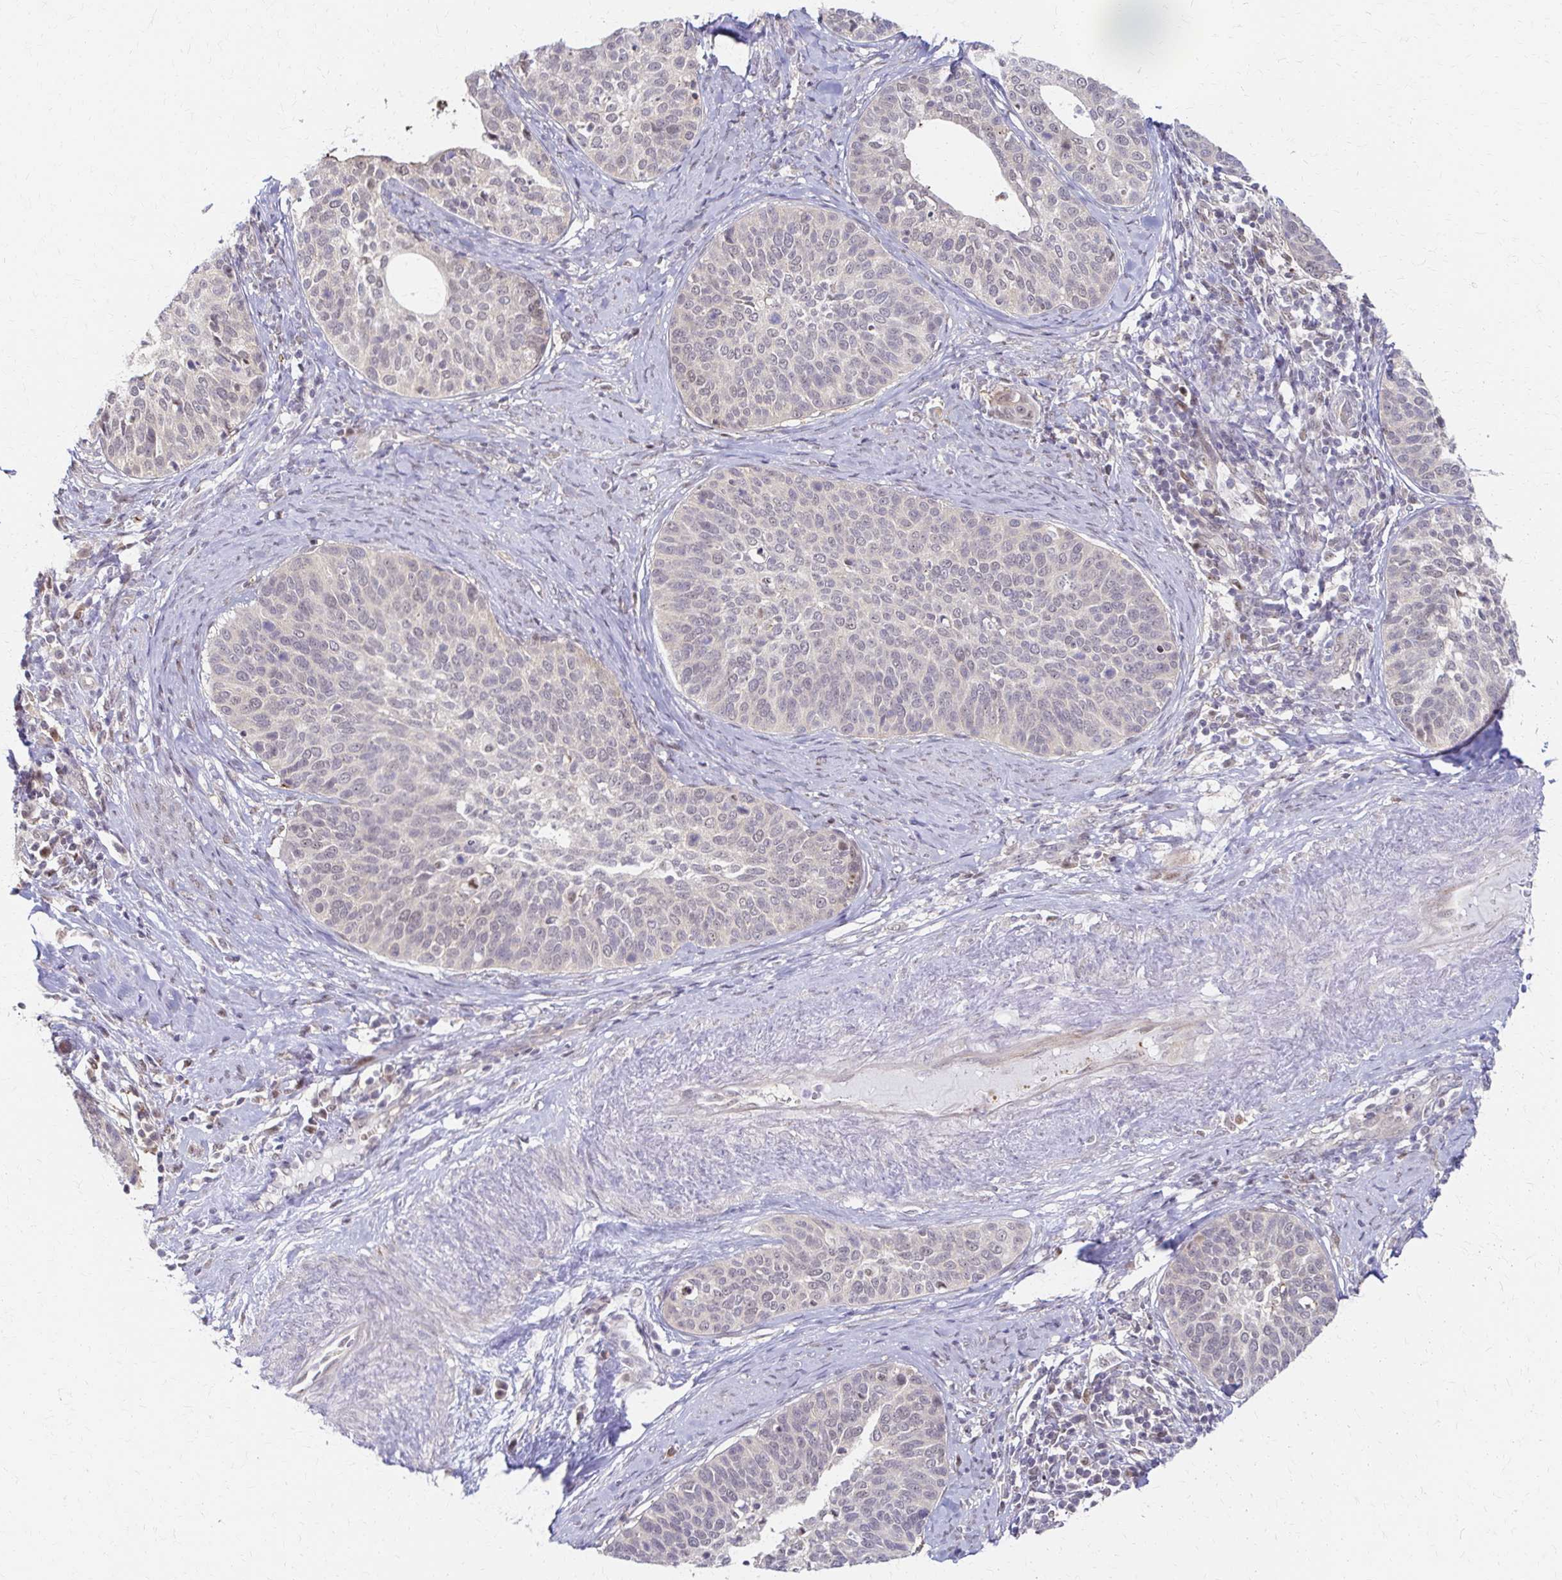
{"staining": {"intensity": "weak", "quantity": "<25%", "location": "nuclear"}, "tissue": "cervical cancer", "cell_type": "Tumor cells", "image_type": "cancer", "snomed": [{"axis": "morphology", "description": "Squamous cell carcinoma, NOS"}, {"axis": "topography", "description": "Cervix"}], "caption": "DAB (3,3'-diaminobenzidine) immunohistochemical staining of human cervical squamous cell carcinoma displays no significant expression in tumor cells.", "gene": "PSMD7", "patient": {"sex": "female", "age": 69}}